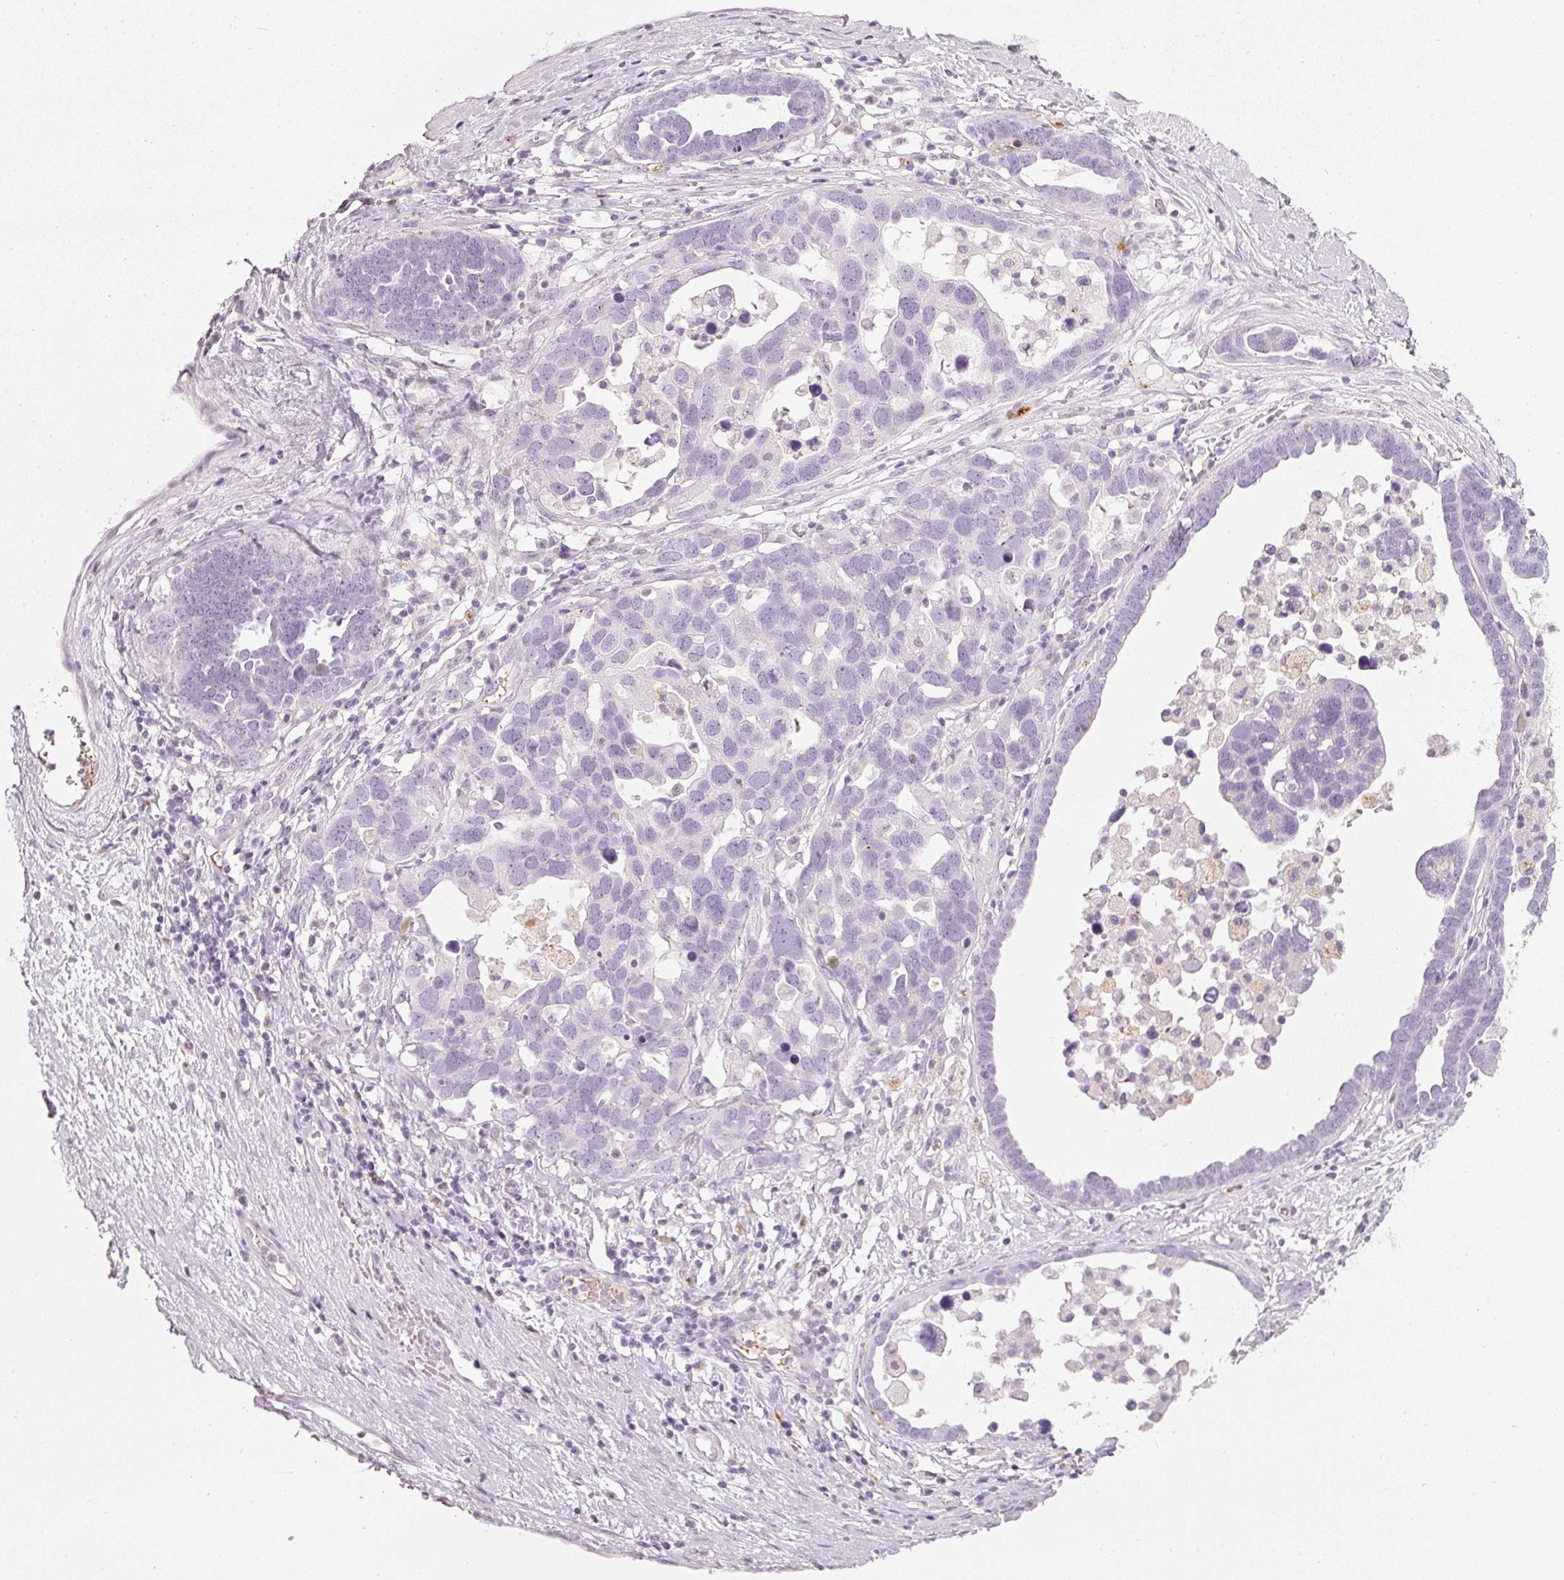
{"staining": {"intensity": "negative", "quantity": "none", "location": "none"}, "tissue": "ovarian cancer", "cell_type": "Tumor cells", "image_type": "cancer", "snomed": [{"axis": "morphology", "description": "Cystadenocarcinoma, serous, NOS"}, {"axis": "topography", "description": "Ovary"}], "caption": "Ovarian cancer stained for a protein using IHC demonstrates no positivity tumor cells.", "gene": "LECT2", "patient": {"sex": "female", "age": 54}}